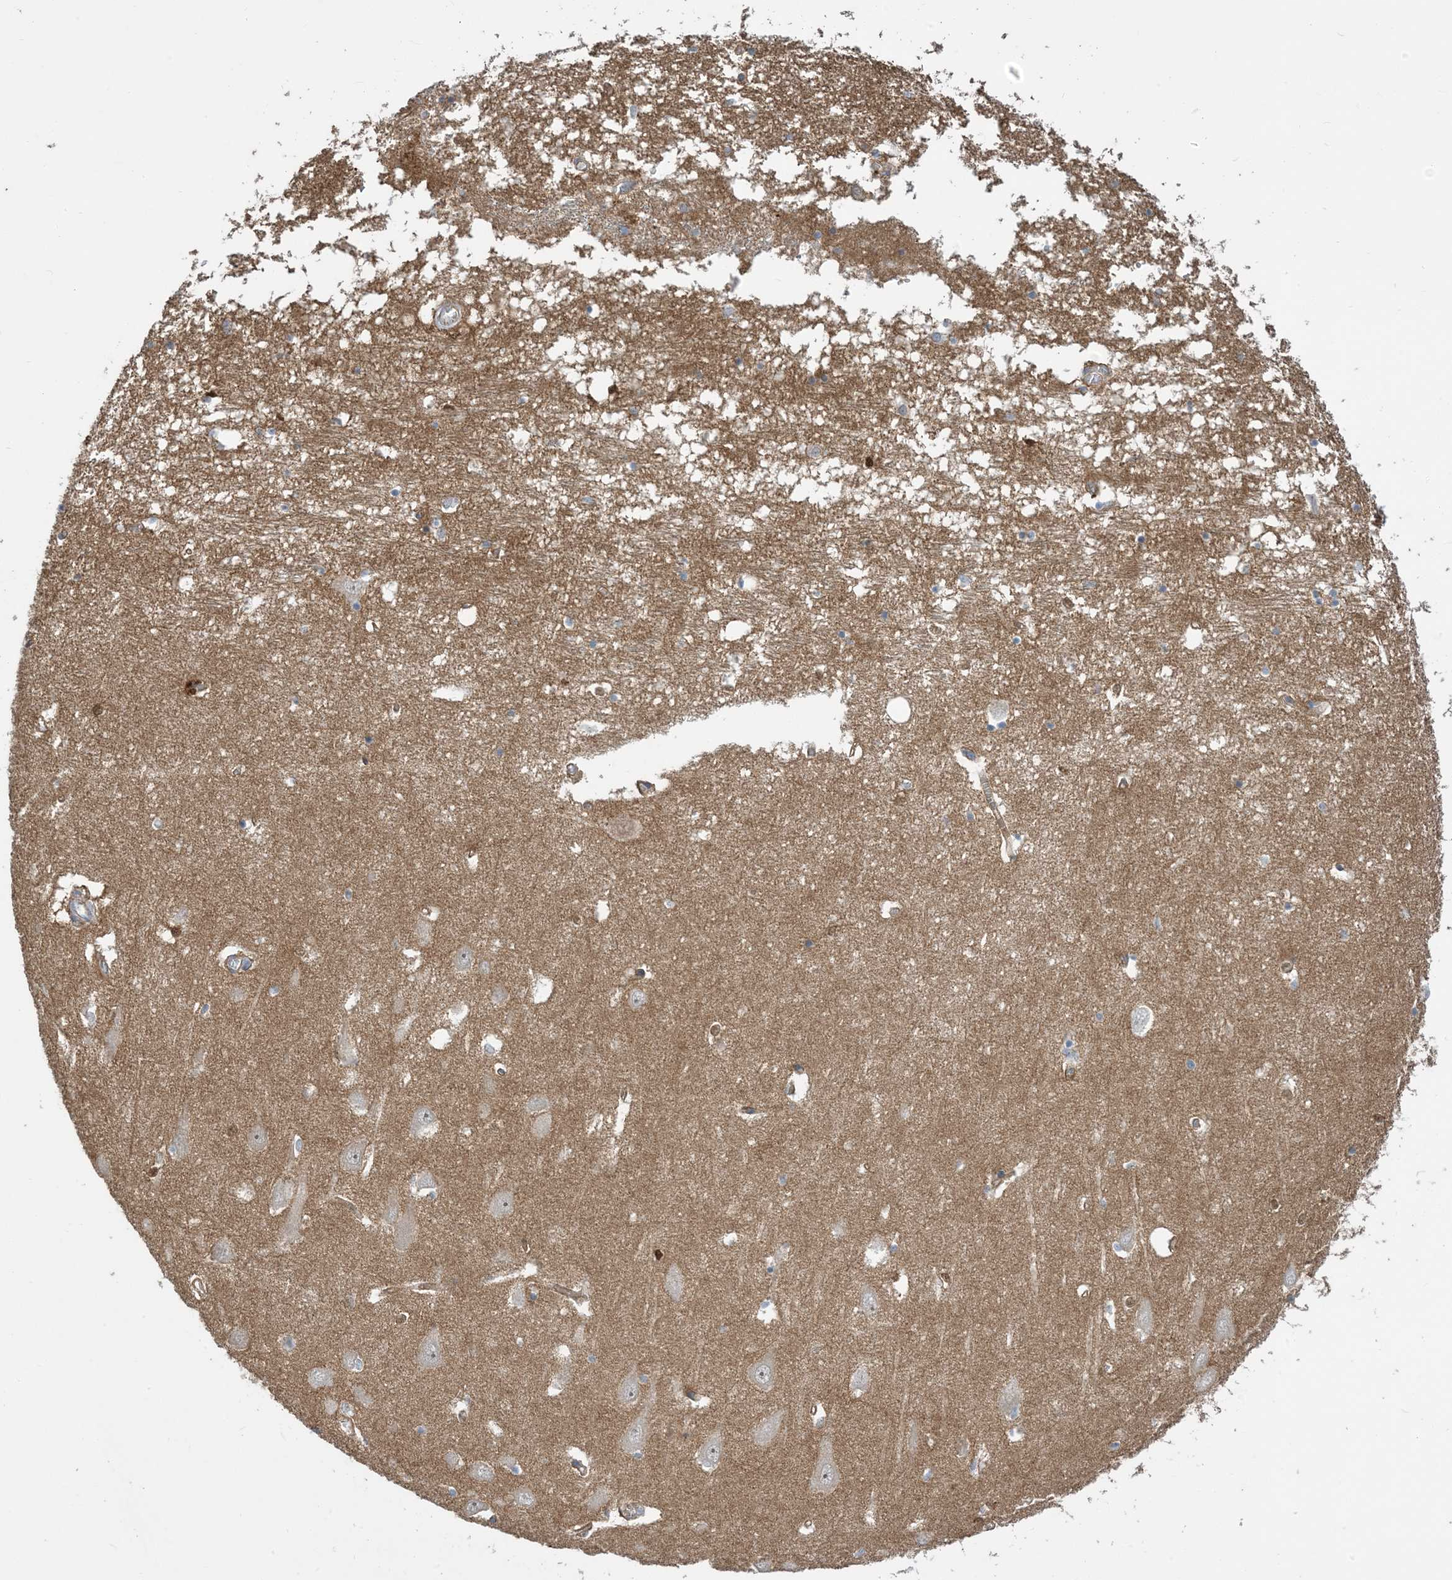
{"staining": {"intensity": "weak", "quantity": "<25%", "location": "cytoplasmic/membranous"}, "tissue": "hippocampus", "cell_type": "Glial cells", "image_type": "normal", "snomed": [{"axis": "morphology", "description": "Normal tissue, NOS"}, {"axis": "topography", "description": "Hippocampus"}], "caption": "Normal hippocampus was stained to show a protein in brown. There is no significant positivity in glial cells. The staining is performed using DAB brown chromogen with nuclei counter-stained in using hematoxylin.", "gene": "AOC1", "patient": {"sex": "male", "age": 70}}